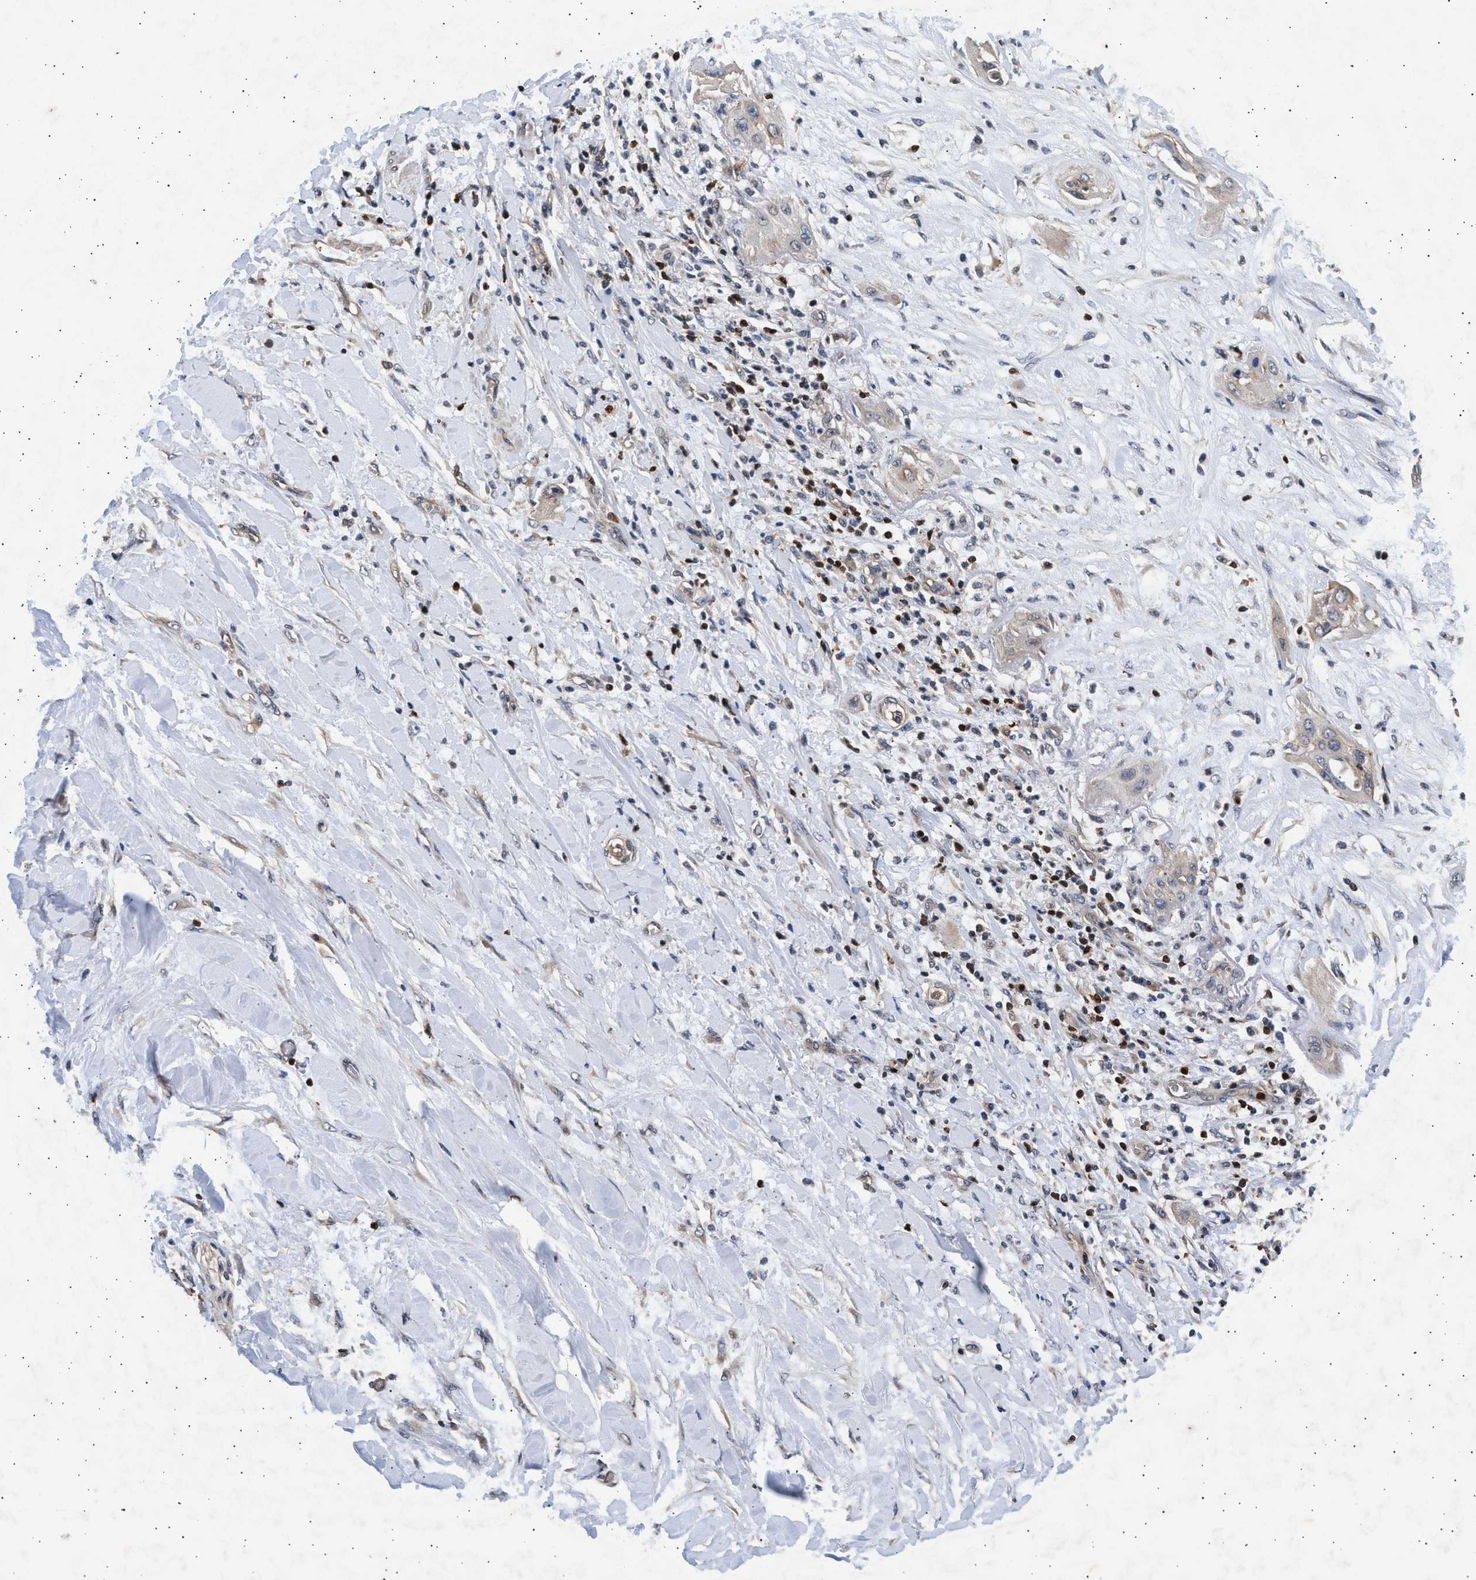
{"staining": {"intensity": "negative", "quantity": "none", "location": "none"}, "tissue": "lung cancer", "cell_type": "Tumor cells", "image_type": "cancer", "snomed": [{"axis": "morphology", "description": "Squamous cell carcinoma, NOS"}, {"axis": "topography", "description": "Lung"}], "caption": "Squamous cell carcinoma (lung) stained for a protein using immunohistochemistry exhibits no staining tumor cells.", "gene": "GRAP2", "patient": {"sex": "female", "age": 47}}